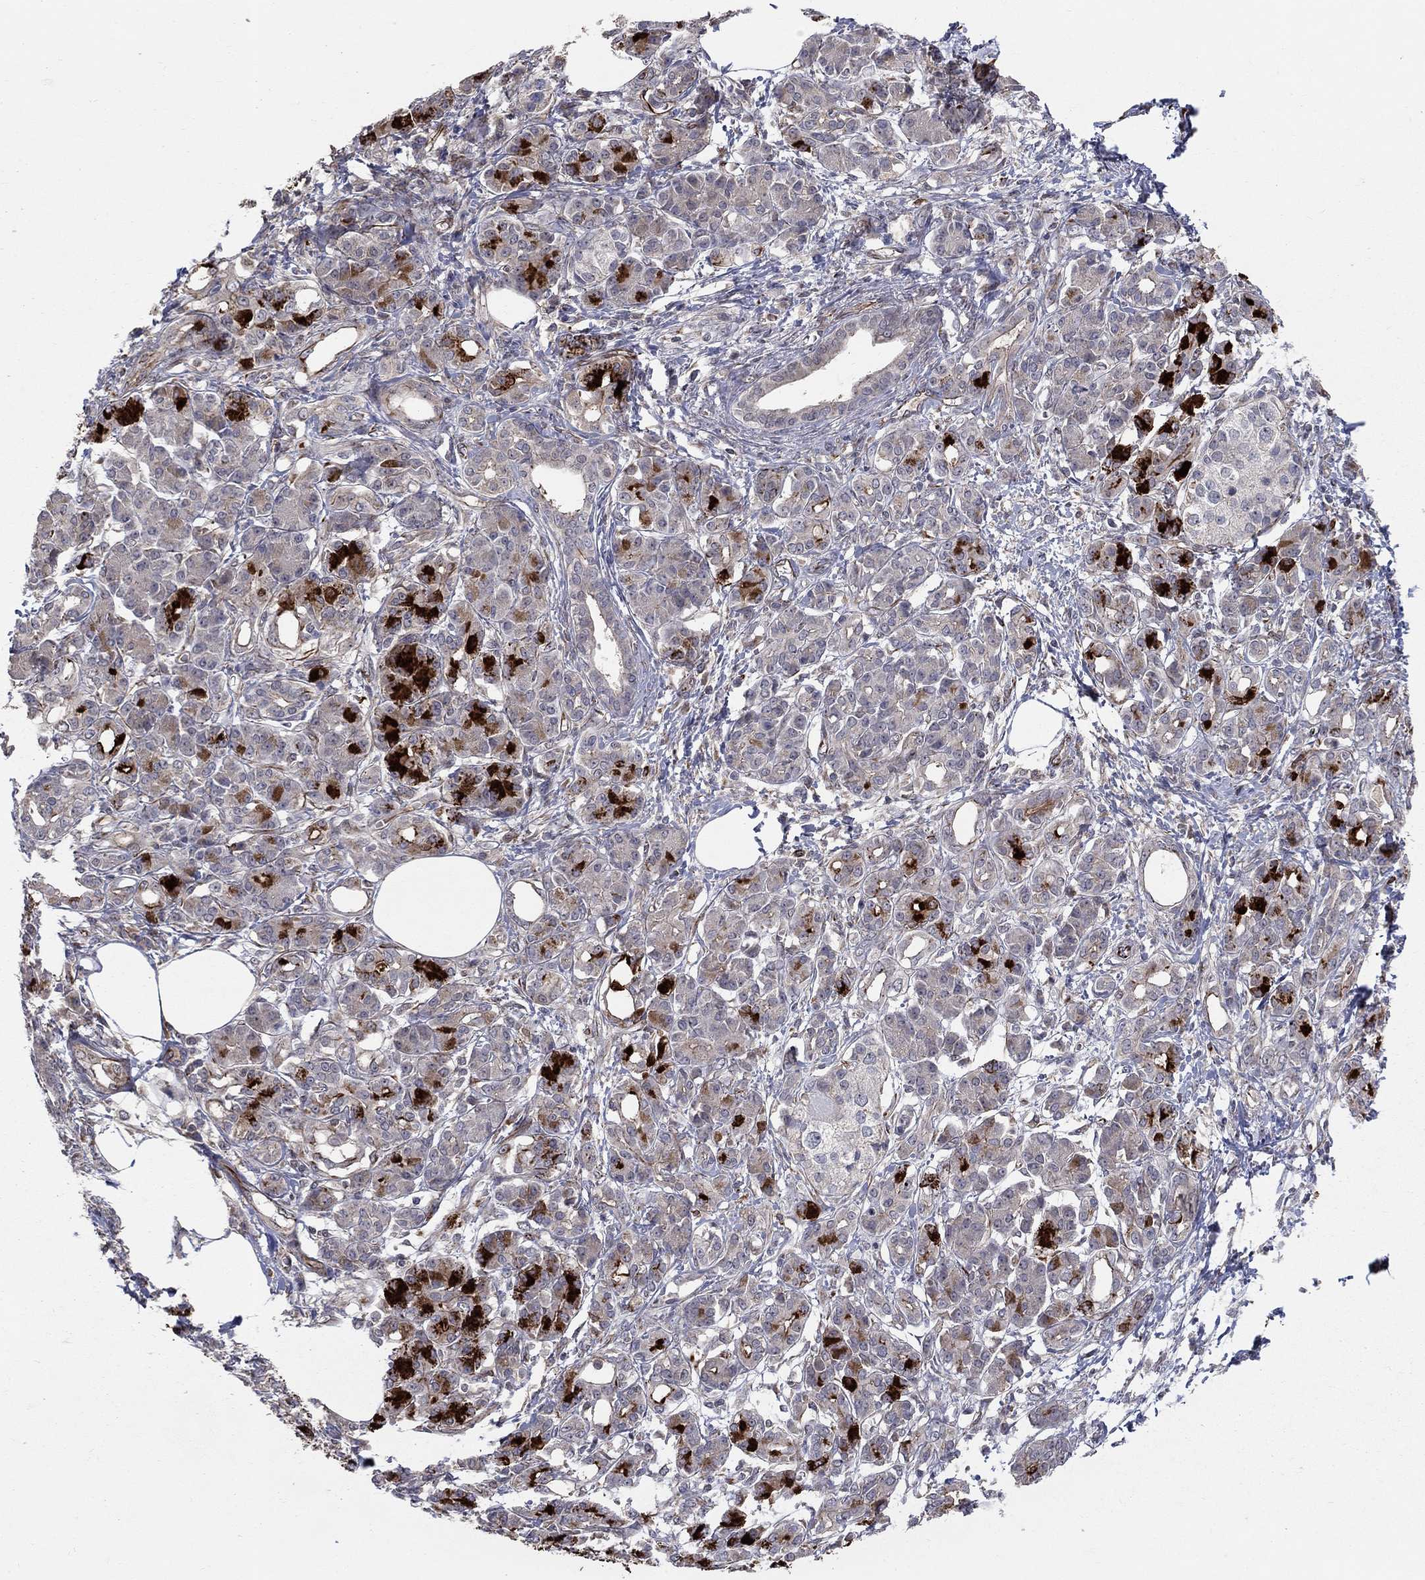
{"staining": {"intensity": "moderate", "quantity": "<25%", "location": "cytoplasmic/membranous"}, "tissue": "pancreatic cancer", "cell_type": "Tumor cells", "image_type": "cancer", "snomed": [{"axis": "morphology", "description": "Adenocarcinoma, NOS"}, {"axis": "topography", "description": "Pancreas"}], "caption": "Adenocarcinoma (pancreatic) stained with immunohistochemistry (IHC) reveals moderate cytoplasmic/membranous positivity in approximately <25% of tumor cells.", "gene": "MSRA", "patient": {"sex": "female", "age": 73}}